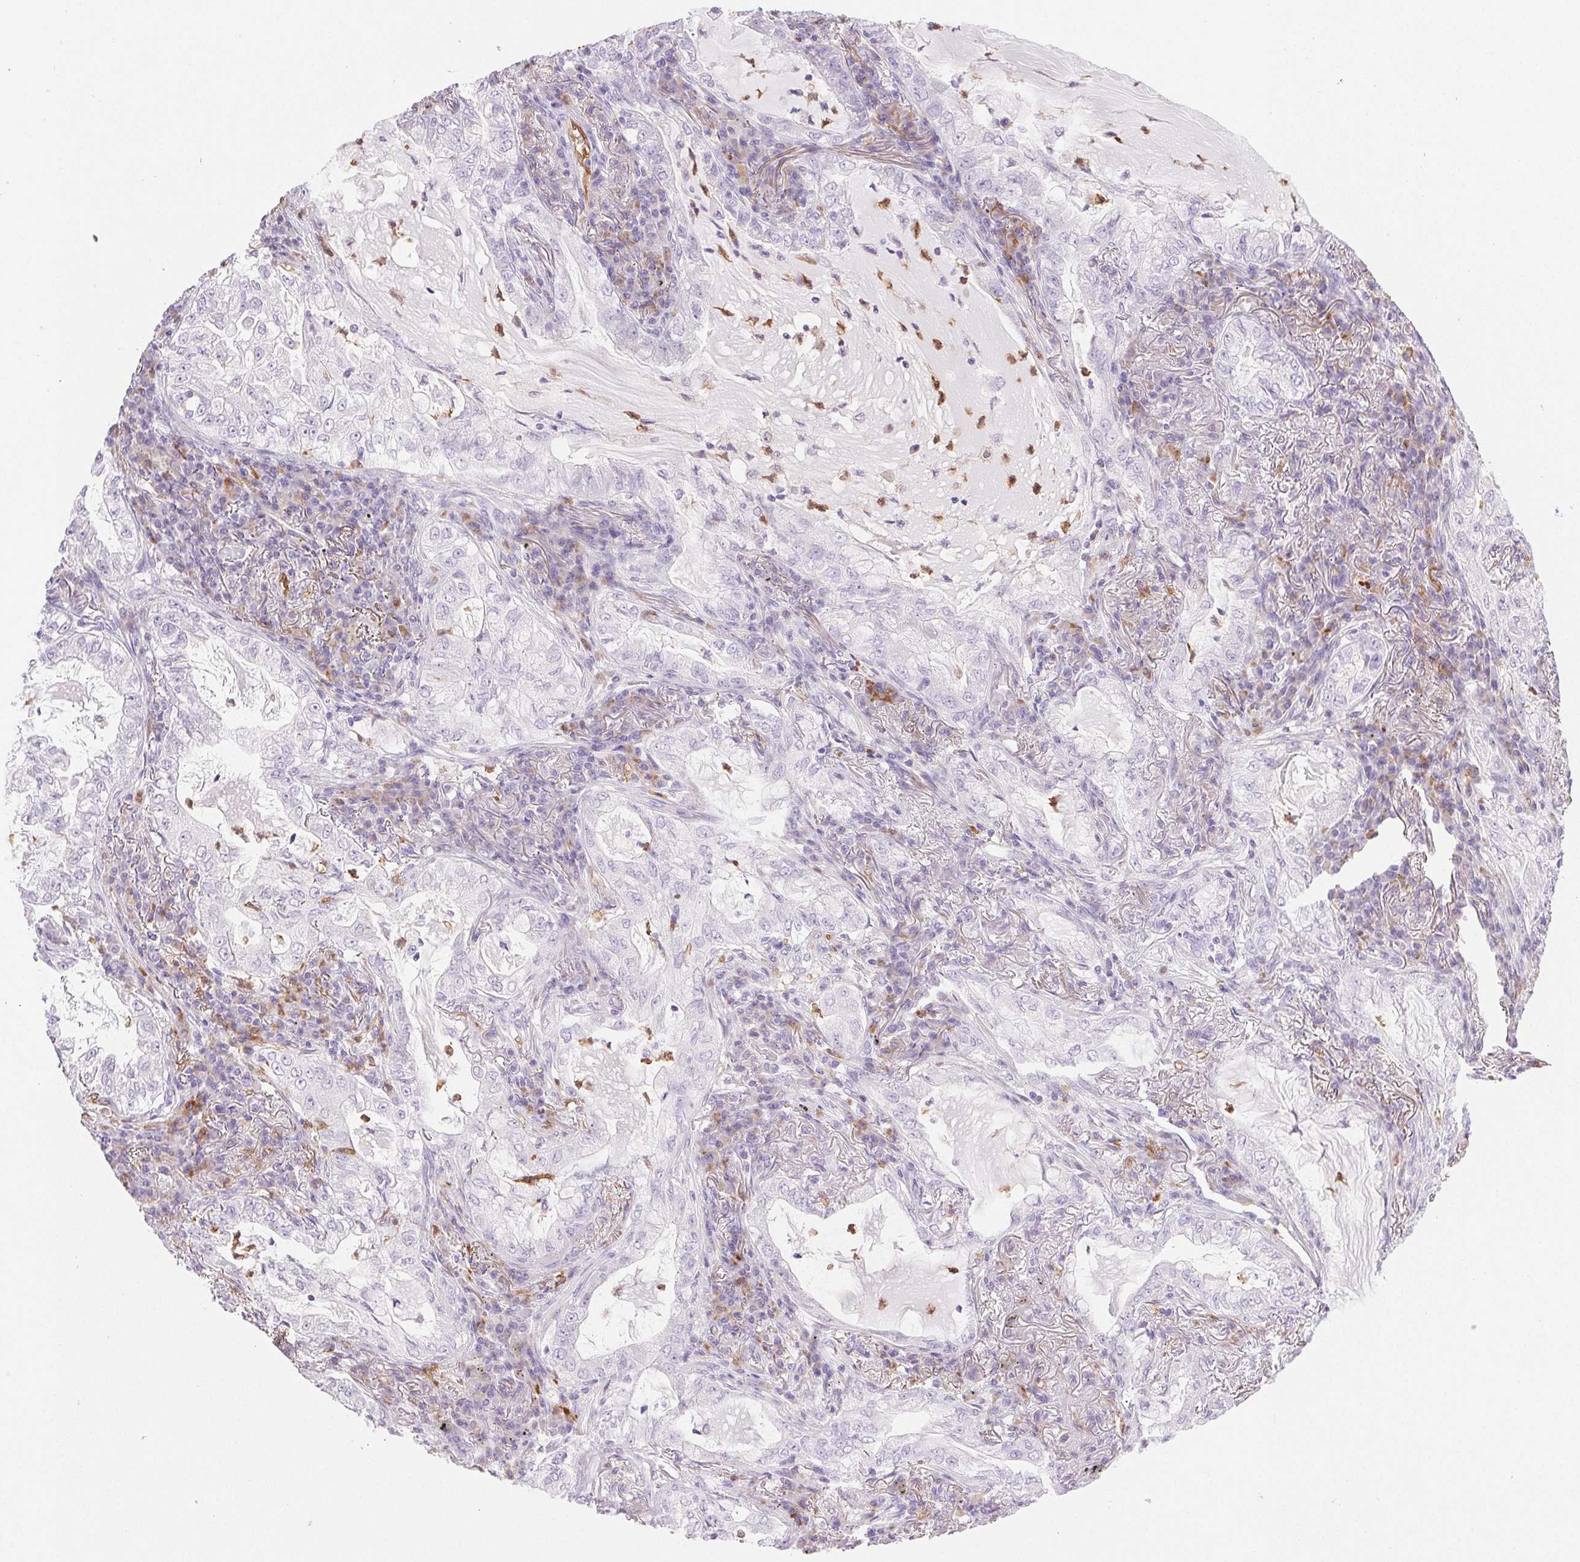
{"staining": {"intensity": "negative", "quantity": "none", "location": "none"}, "tissue": "lung cancer", "cell_type": "Tumor cells", "image_type": "cancer", "snomed": [{"axis": "morphology", "description": "Adenocarcinoma, NOS"}, {"axis": "topography", "description": "Lung"}], "caption": "Tumor cells show no significant protein staining in adenocarcinoma (lung).", "gene": "TMEM45A", "patient": {"sex": "female", "age": 73}}